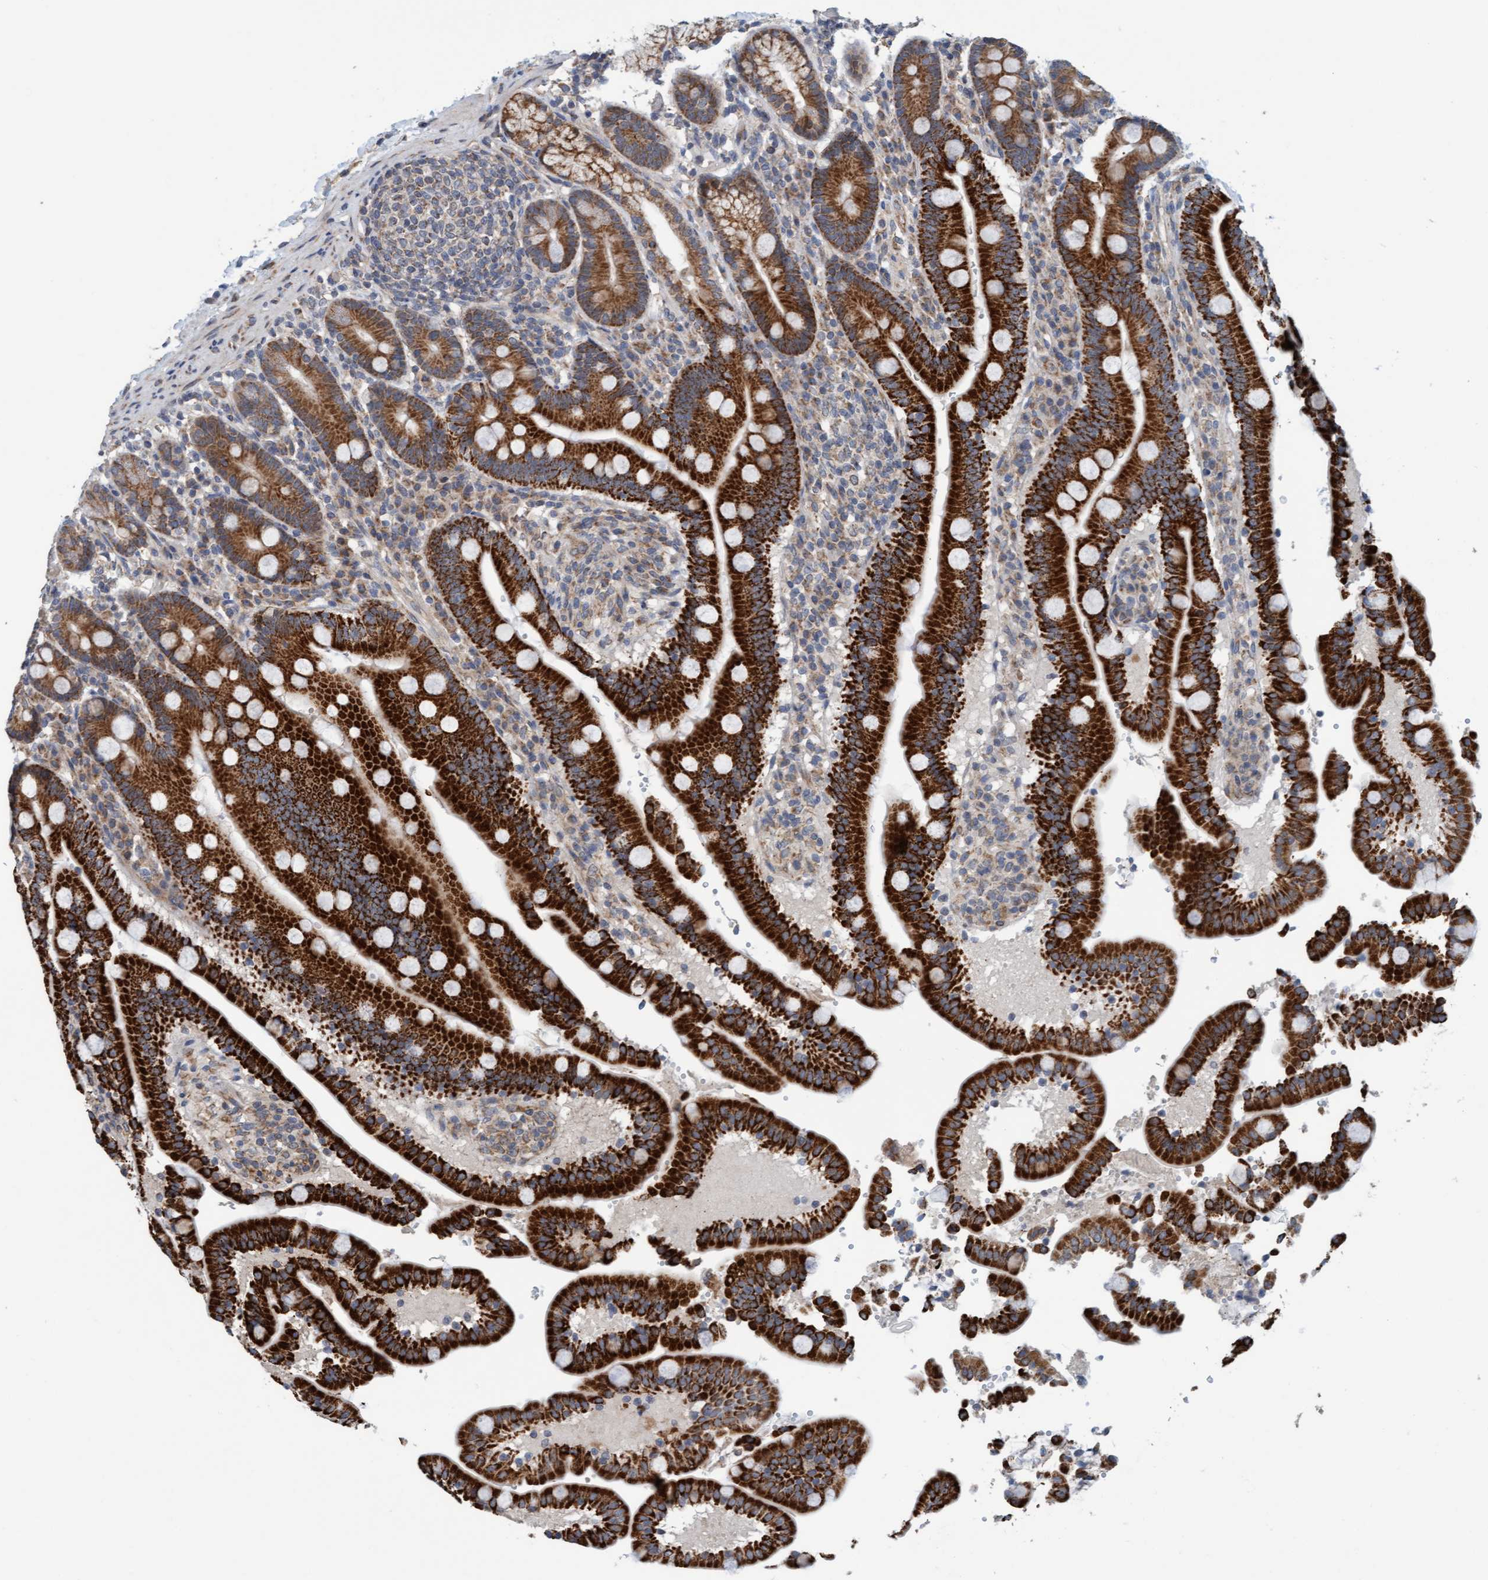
{"staining": {"intensity": "strong", "quantity": ">75%", "location": "cytoplasmic/membranous"}, "tissue": "duodenum", "cell_type": "Glandular cells", "image_type": "normal", "snomed": [{"axis": "morphology", "description": "Normal tissue, NOS"}, {"axis": "topography", "description": "Small intestine, NOS"}], "caption": "This image demonstrates normal duodenum stained with immunohistochemistry (IHC) to label a protein in brown. The cytoplasmic/membranous of glandular cells show strong positivity for the protein. Nuclei are counter-stained blue.", "gene": "ZNF566", "patient": {"sex": "female", "age": 71}}